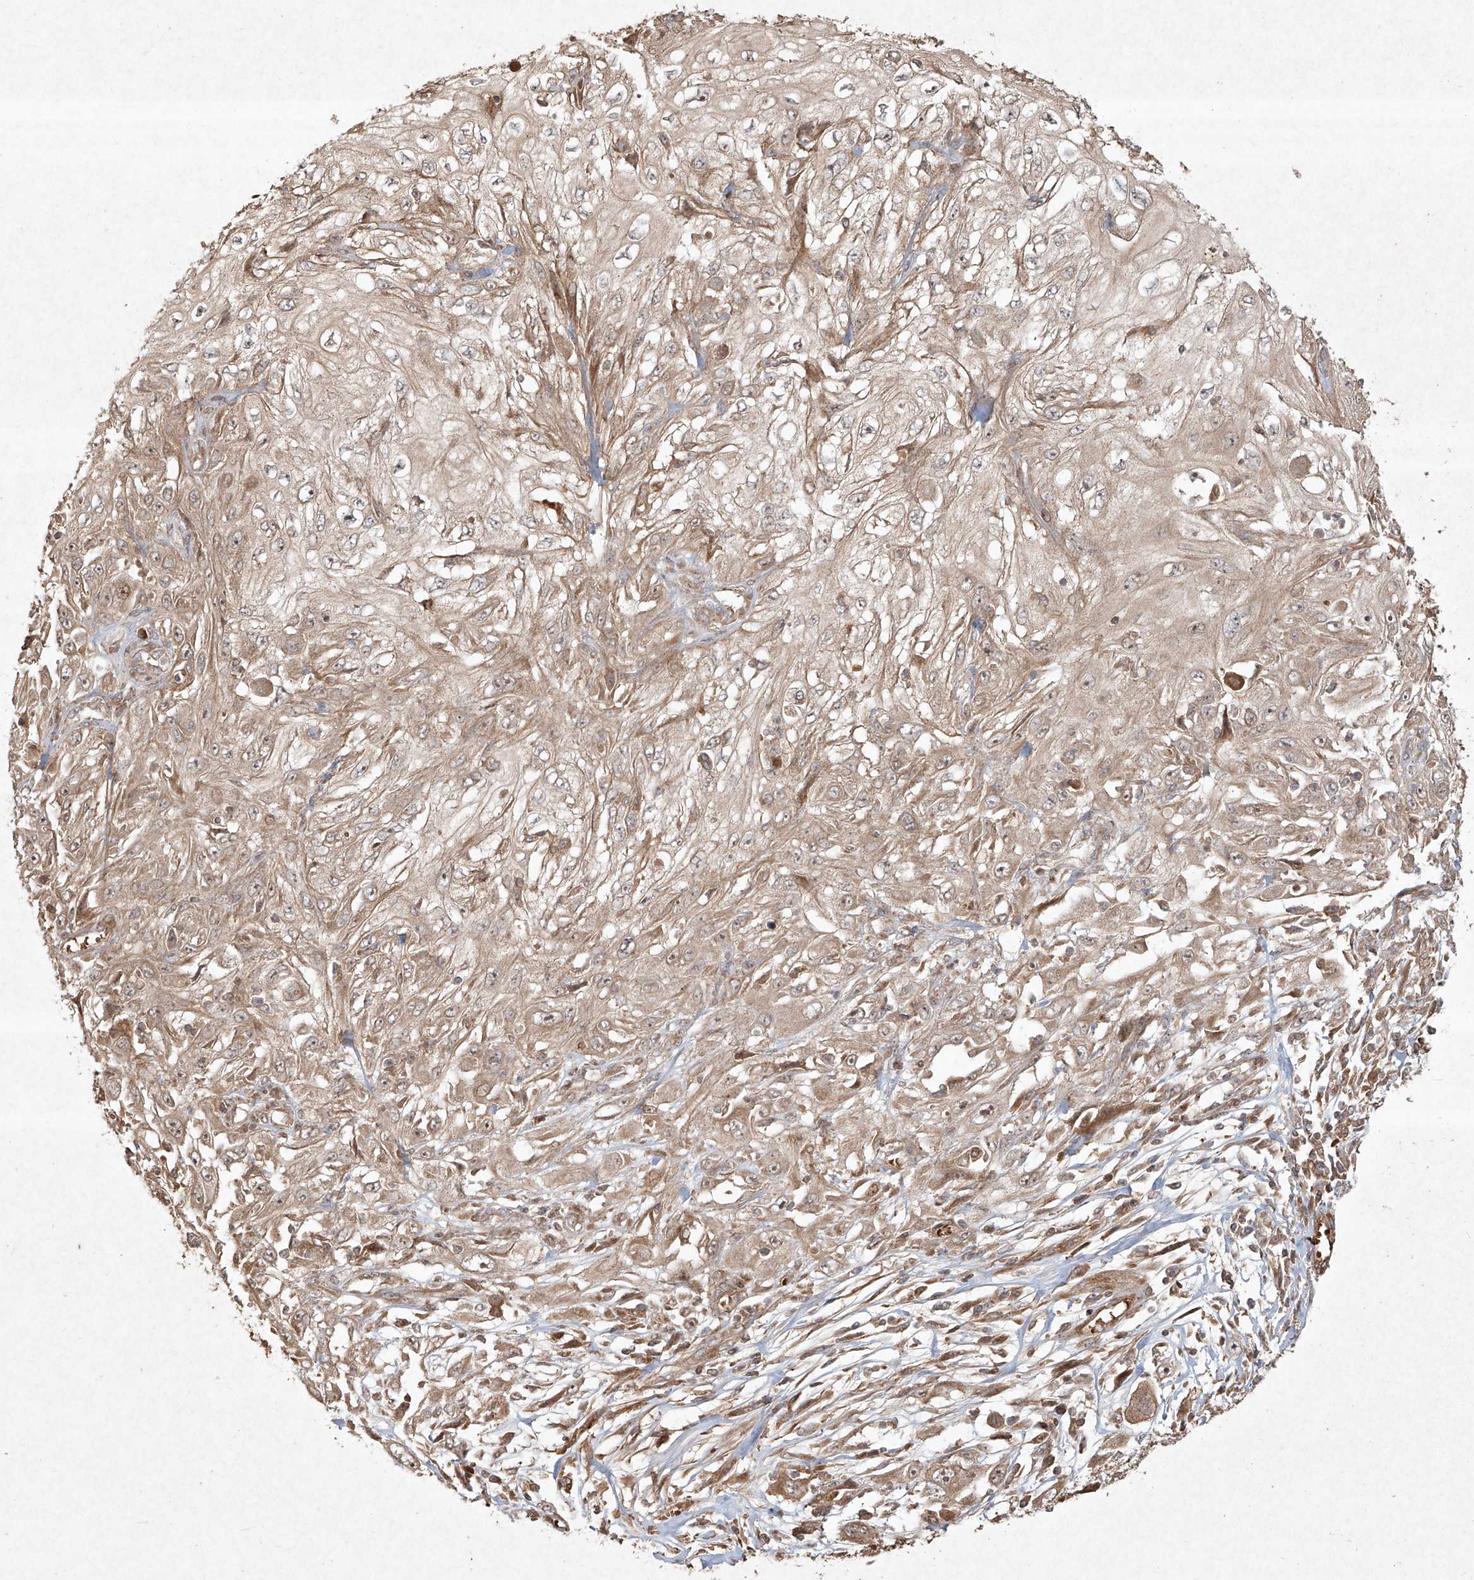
{"staining": {"intensity": "weak", "quantity": ">75%", "location": "cytoplasmic/membranous"}, "tissue": "skin cancer", "cell_type": "Tumor cells", "image_type": "cancer", "snomed": [{"axis": "morphology", "description": "Squamous cell carcinoma, NOS"}, {"axis": "topography", "description": "Skin"}], "caption": "Skin cancer stained for a protein shows weak cytoplasmic/membranous positivity in tumor cells.", "gene": "CYYR1", "patient": {"sex": "male", "age": 75}}